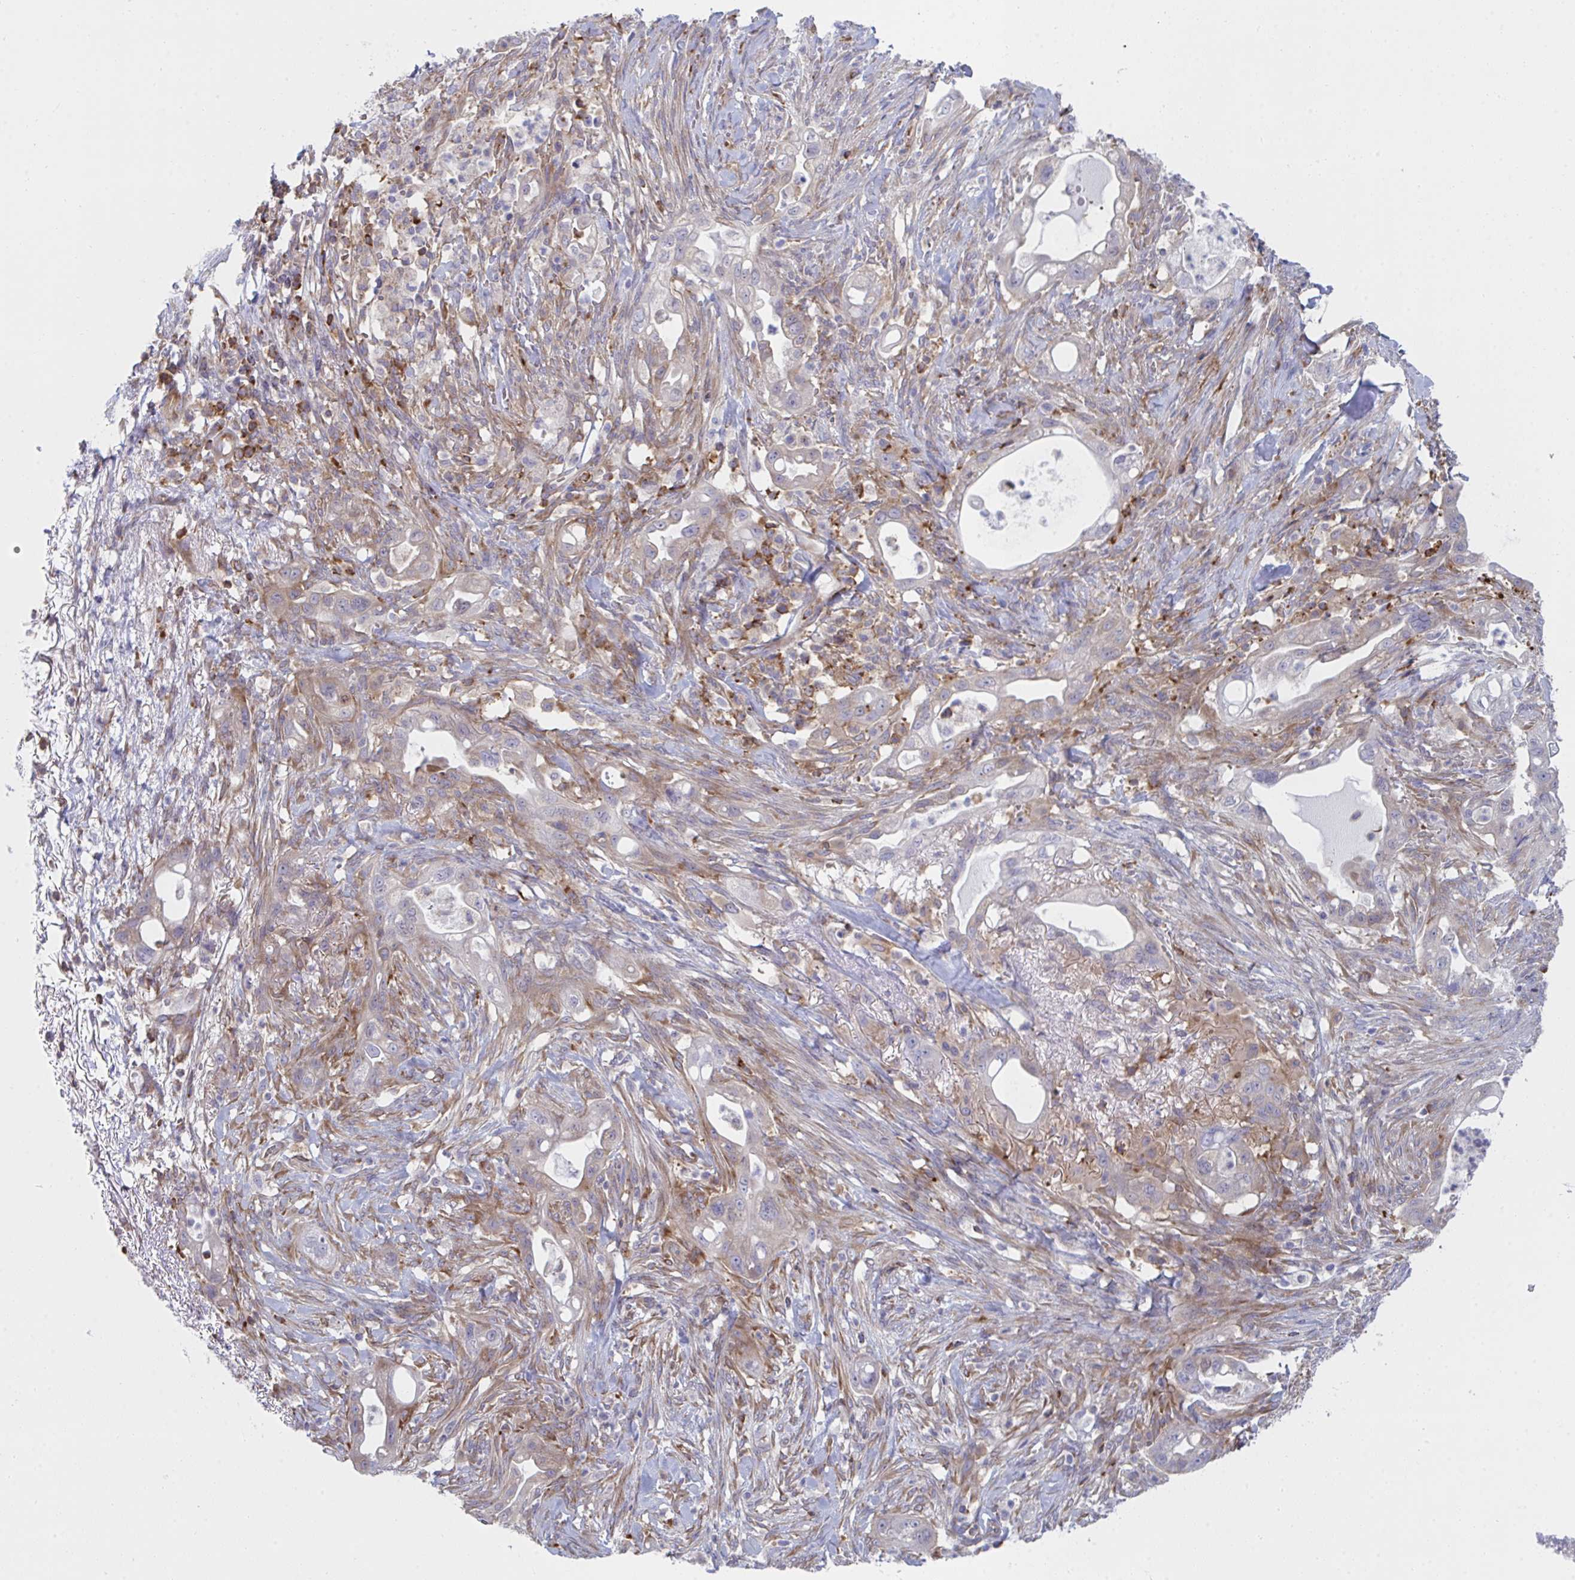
{"staining": {"intensity": "weak", "quantity": "<25%", "location": "cytoplasmic/membranous"}, "tissue": "pancreatic cancer", "cell_type": "Tumor cells", "image_type": "cancer", "snomed": [{"axis": "morphology", "description": "Adenocarcinoma, NOS"}, {"axis": "topography", "description": "Pancreas"}], "caption": "The photomicrograph reveals no significant staining in tumor cells of pancreatic cancer (adenocarcinoma).", "gene": "WNK1", "patient": {"sex": "male", "age": 44}}